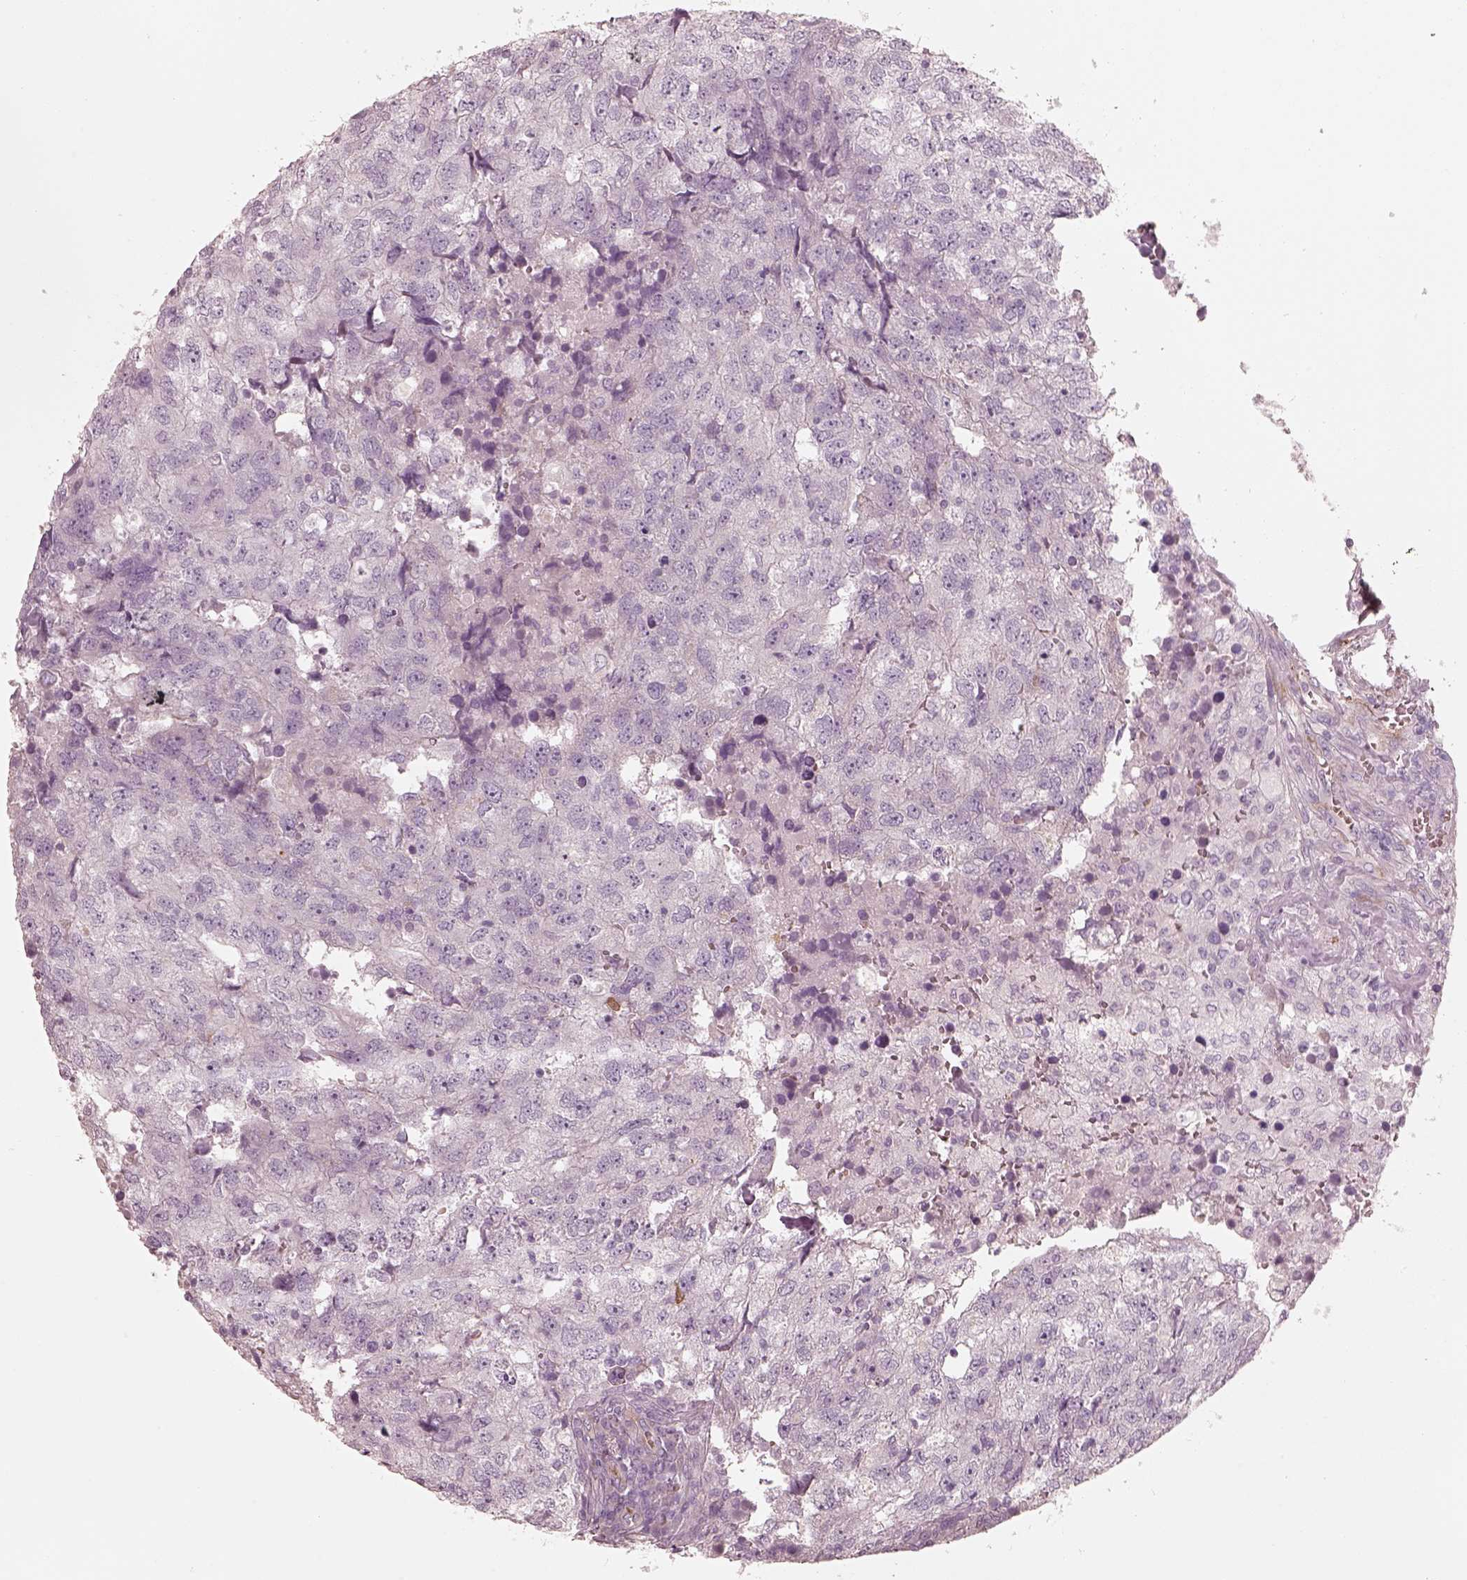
{"staining": {"intensity": "negative", "quantity": "none", "location": "none"}, "tissue": "breast cancer", "cell_type": "Tumor cells", "image_type": "cancer", "snomed": [{"axis": "morphology", "description": "Duct carcinoma"}, {"axis": "topography", "description": "Breast"}], "caption": "DAB immunohistochemical staining of human intraductal carcinoma (breast) shows no significant positivity in tumor cells.", "gene": "CRYM", "patient": {"sex": "female", "age": 30}}